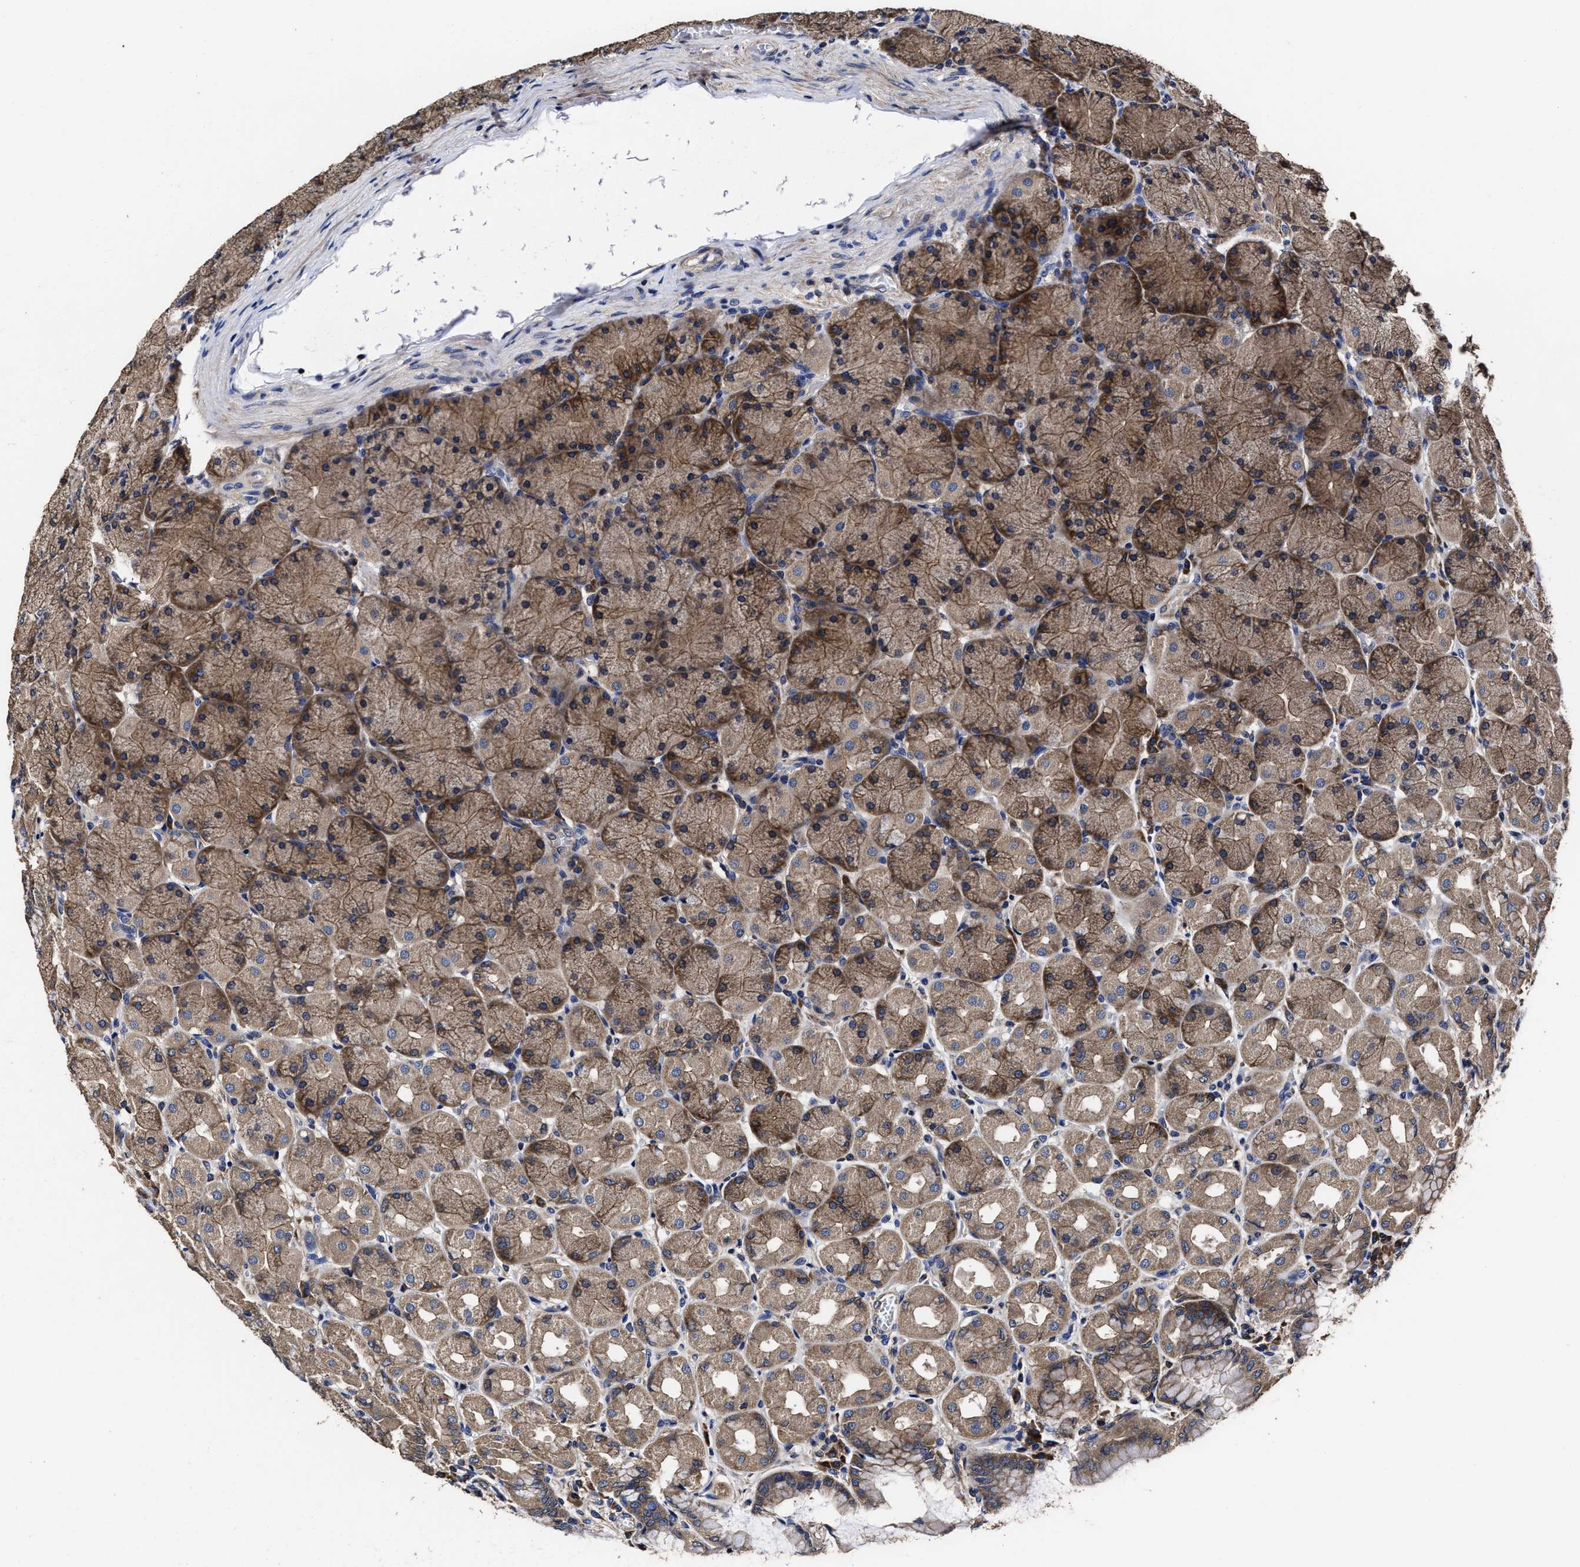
{"staining": {"intensity": "moderate", "quantity": ">75%", "location": "cytoplasmic/membranous"}, "tissue": "stomach", "cell_type": "Glandular cells", "image_type": "normal", "snomed": [{"axis": "morphology", "description": "Normal tissue, NOS"}, {"axis": "topography", "description": "Stomach, upper"}], "caption": "Moderate cytoplasmic/membranous positivity for a protein is seen in about >75% of glandular cells of unremarkable stomach using immunohistochemistry (IHC).", "gene": "AVEN", "patient": {"sex": "female", "age": 56}}